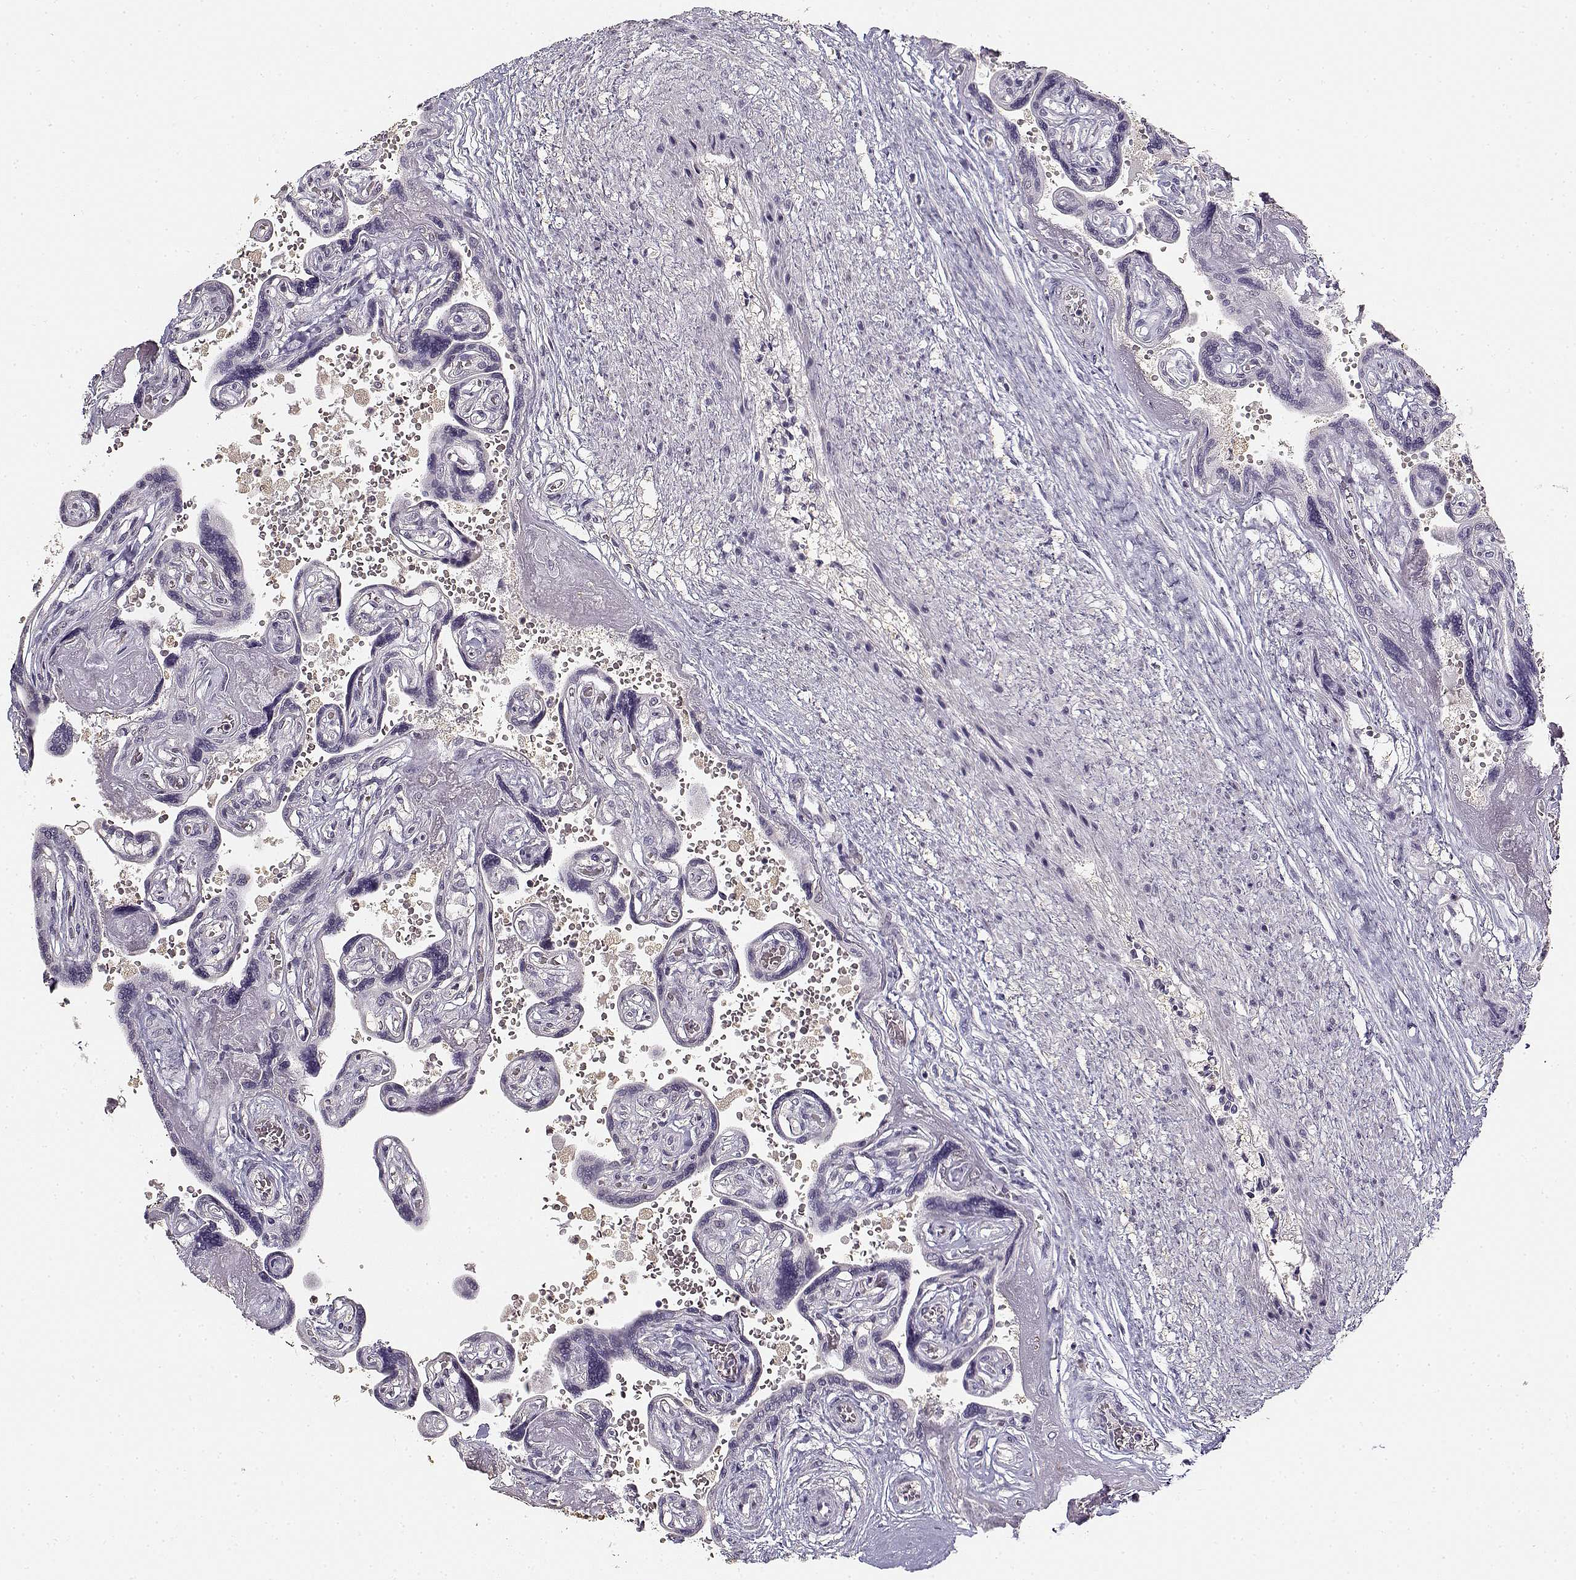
{"staining": {"intensity": "negative", "quantity": "none", "location": "none"}, "tissue": "placenta", "cell_type": "Decidual cells", "image_type": "normal", "snomed": [{"axis": "morphology", "description": "Normal tissue, NOS"}, {"axis": "topography", "description": "Placenta"}], "caption": "Immunohistochemistry of normal placenta shows no staining in decidual cells.", "gene": "UROC1", "patient": {"sex": "female", "age": 32}}